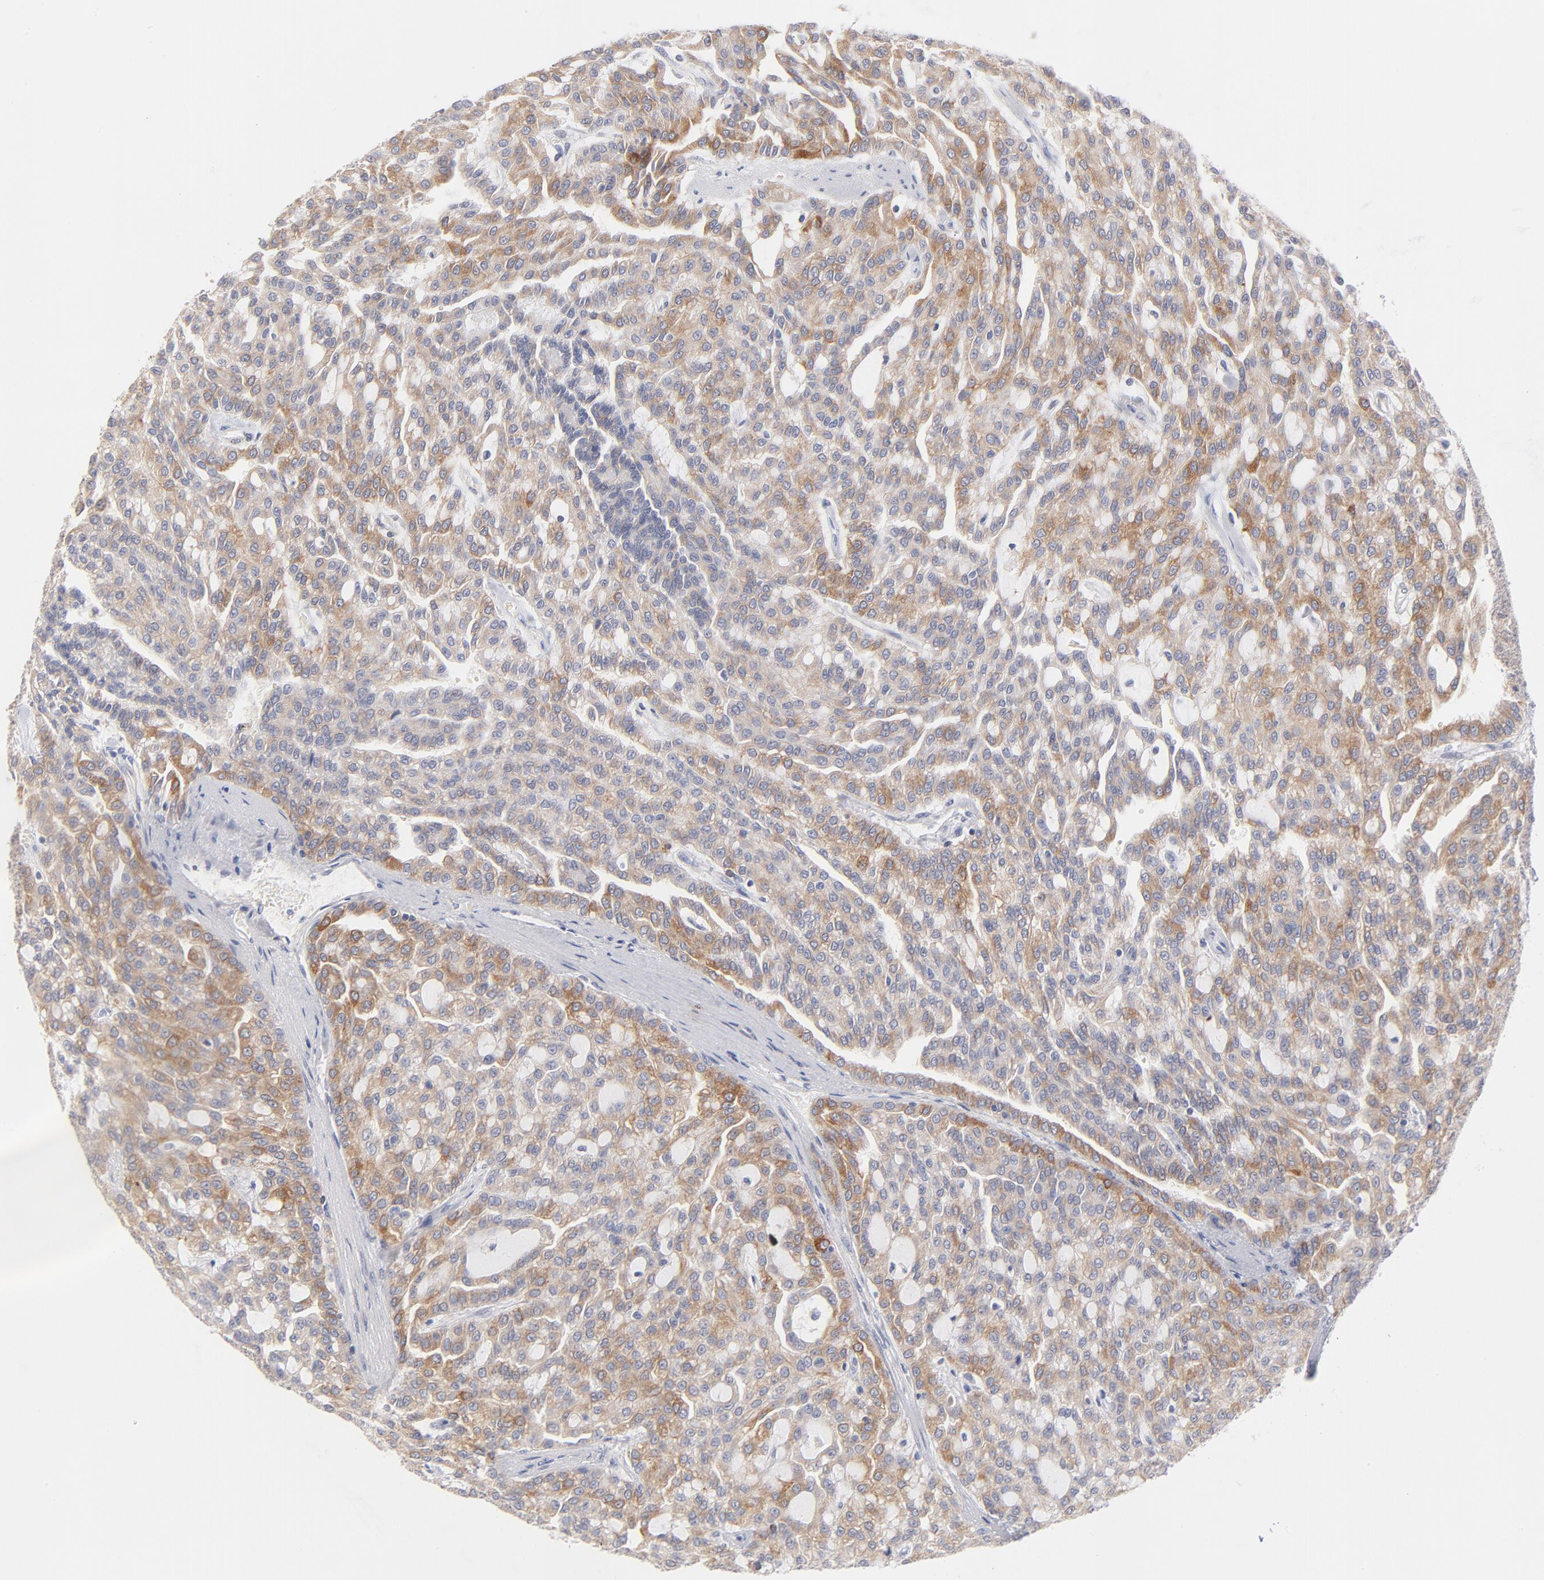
{"staining": {"intensity": "moderate", "quantity": ">75%", "location": "cytoplasmic/membranous"}, "tissue": "renal cancer", "cell_type": "Tumor cells", "image_type": "cancer", "snomed": [{"axis": "morphology", "description": "Adenocarcinoma, NOS"}, {"axis": "topography", "description": "Kidney"}], "caption": "High-power microscopy captured an immunohistochemistry (IHC) photomicrograph of renal cancer, revealing moderate cytoplasmic/membranous staining in approximately >75% of tumor cells.", "gene": "MID1", "patient": {"sex": "male", "age": 63}}